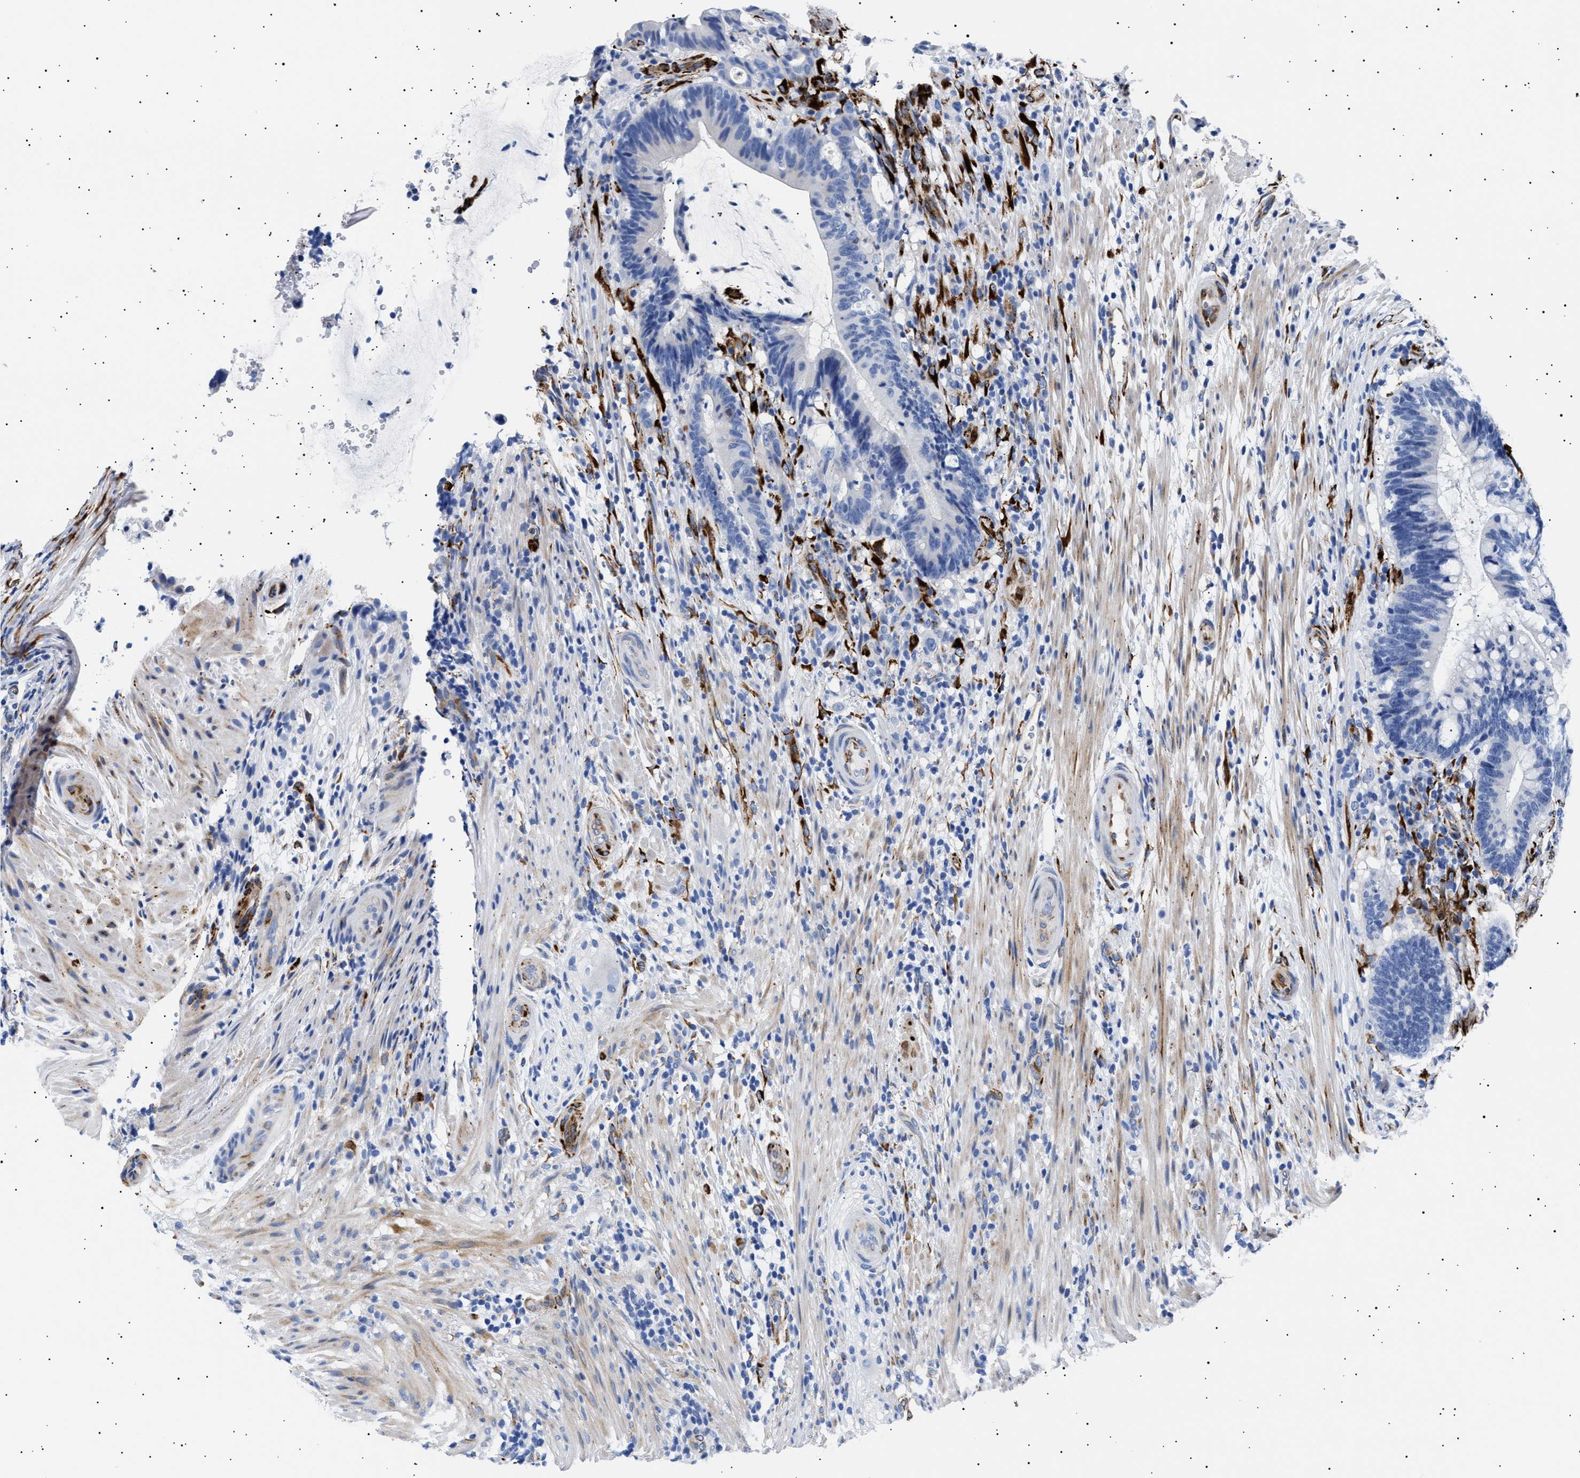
{"staining": {"intensity": "negative", "quantity": "none", "location": "none"}, "tissue": "colorectal cancer", "cell_type": "Tumor cells", "image_type": "cancer", "snomed": [{"axis": "morphology", "description": "Adenocarcinoma, NOS"}, {"axis": "topography", "description": "Colon"}], "caption": "Tumor cells are negative for brown protein staining in adenocarcinoma (colorectal).", "gene": "HEMGN", "patient": {"sex": "female", "age": 66}}